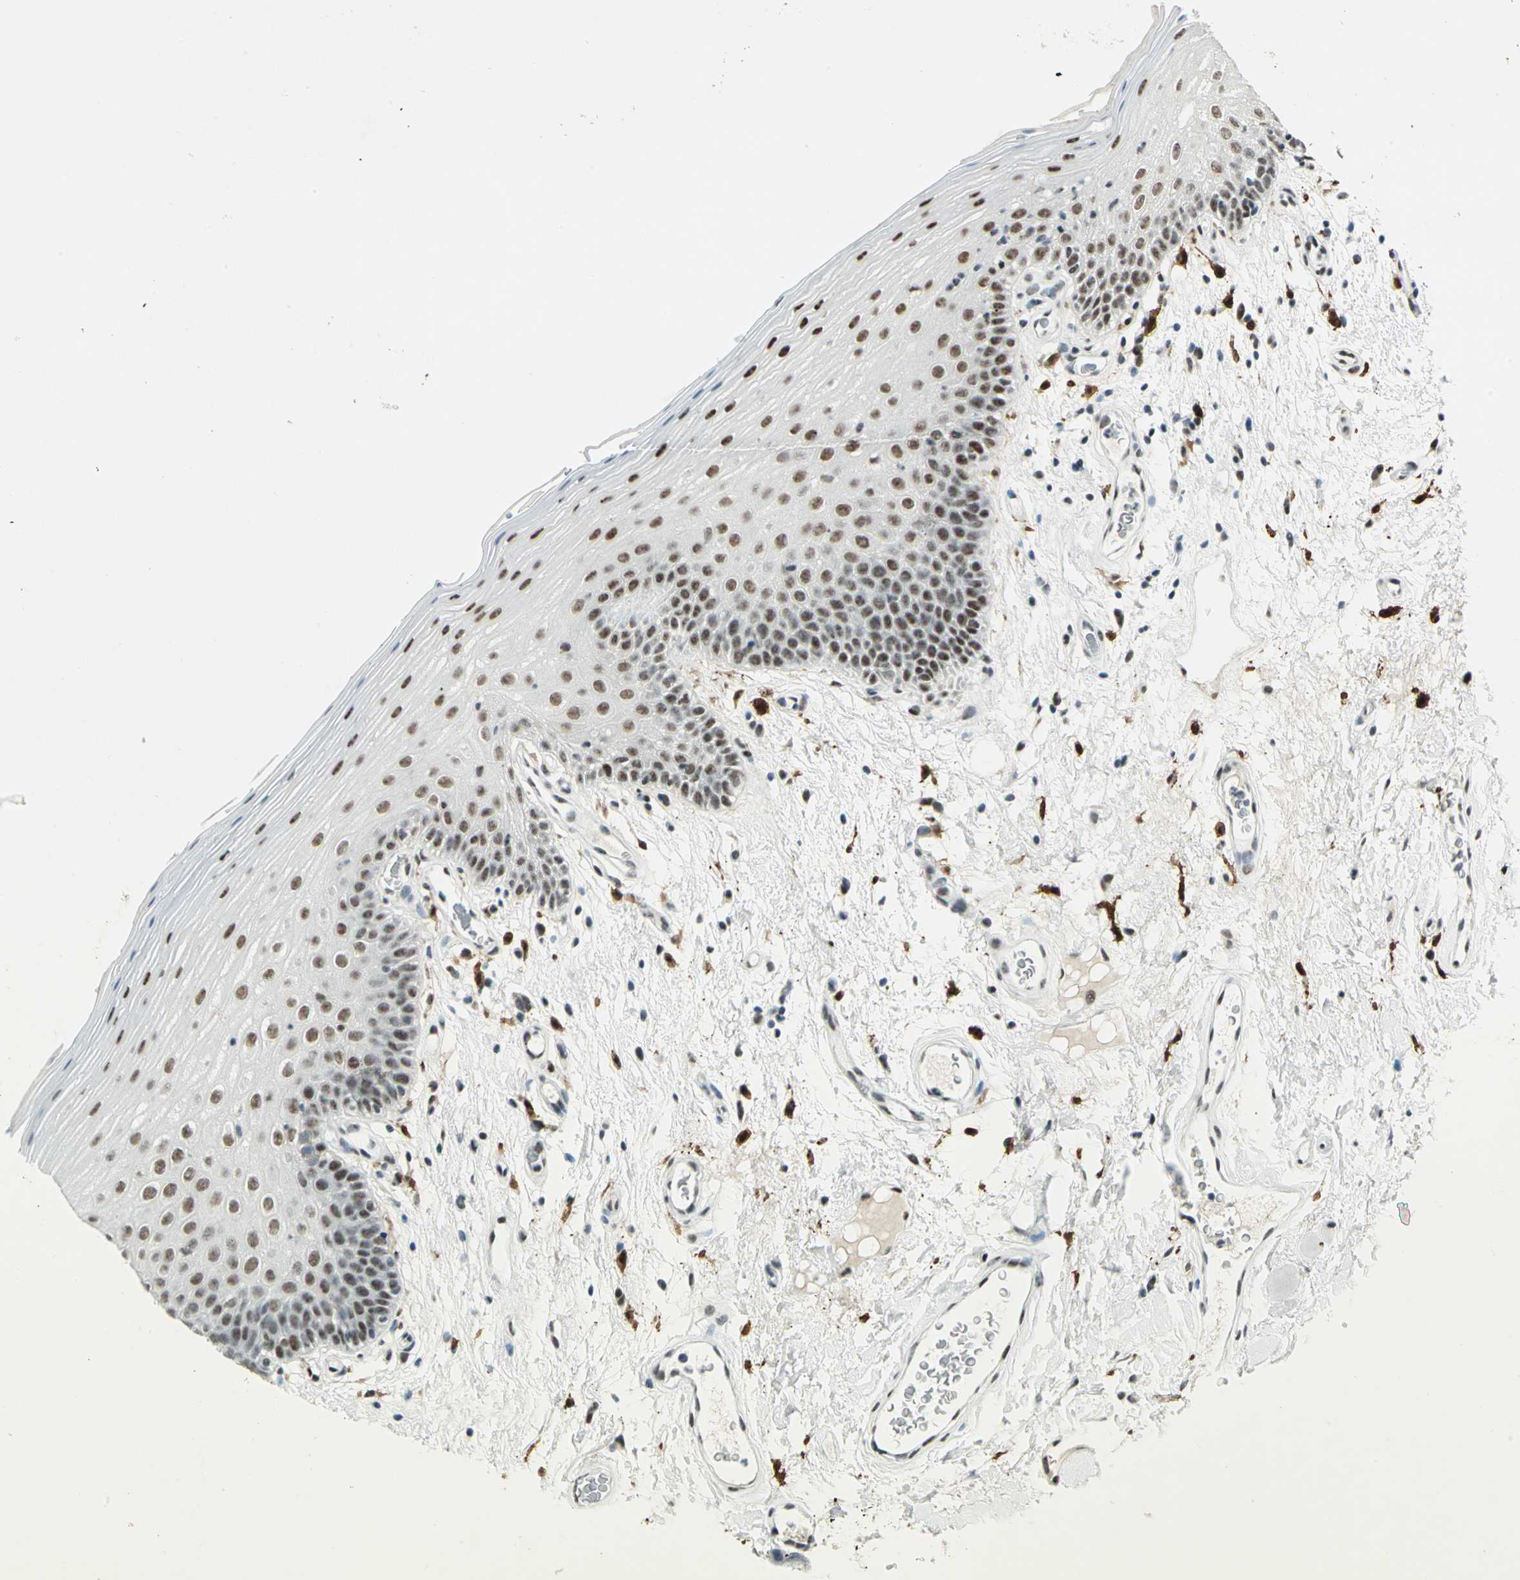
{"staining": {"intensity": "strong", "quantity": "25%-75%", "location": "nuclear"}, "tissue": "oral mucosa", "cell_type": "Squamous epithelial cells", "image_type": "normal", "snomed": [{"axis": "morphology", "description": "Normal tissue, NOS"}, {"axis": "morphology", "description": "Squamous cell carcinoma, NOS"}, {"axis": "topography", "description": "Skeletal muscle"}, {"axis": "topography", "description": "Oral tissue"}, {"axis": "topography", "description": "Head-Neck"}], "caption": "Immunohistochemistry (IHC) image of unremarkable oral mucosa: oral mucosa stained using immunohistochemistry demonstrates high levels of strong protein expression localized specifically in the nuclear of squamous epithelial cells, appearing as a nuclear brown color.", "gene": "MTMR10", "patient": {"sex": "male", "age": 71}}